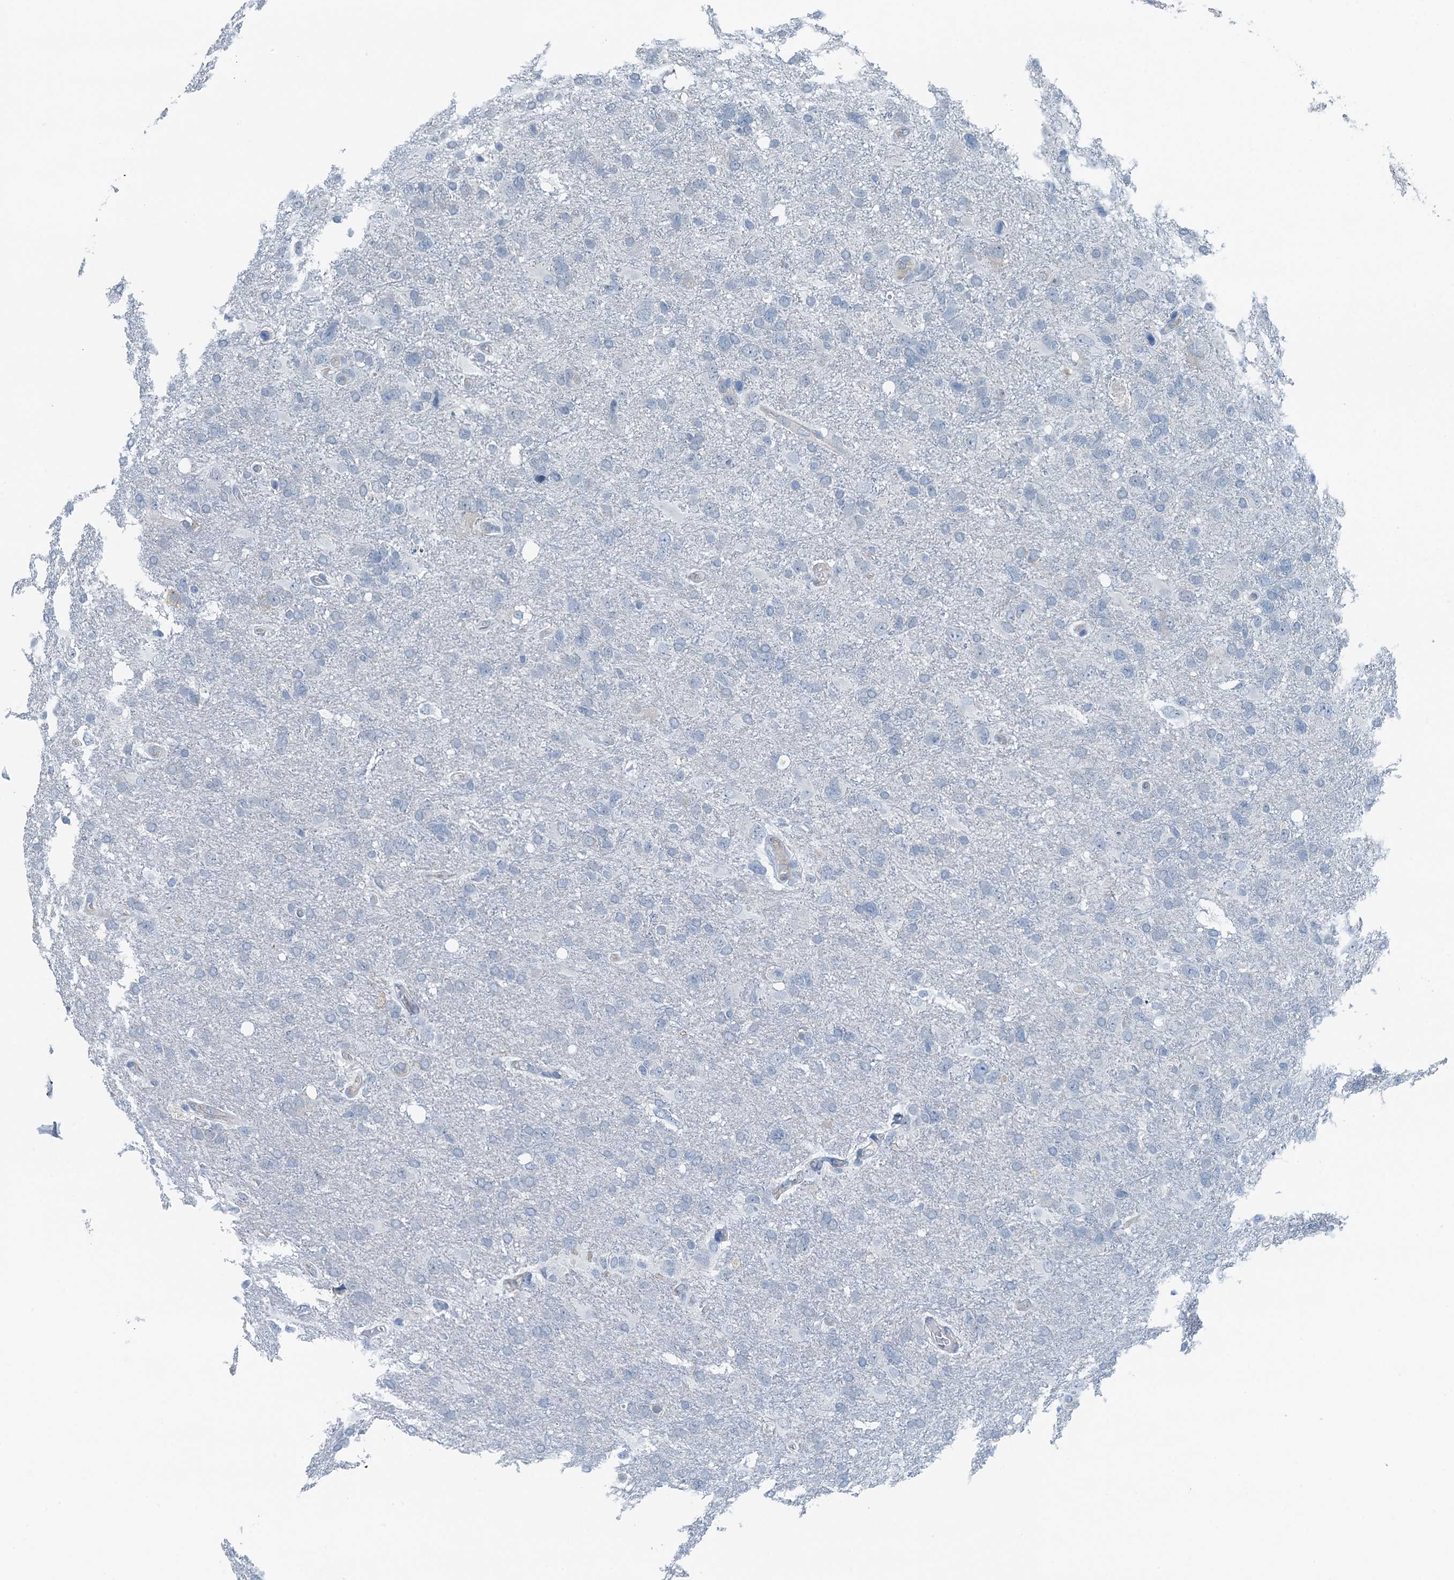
{"staining": {"intensity": "negative", "quantity": "none", "location": "none"}, "tissue": "glioma", "cell_type": "Tumor cells", "image_type": "cancer", "snomed": [{"axis": "morphology", "description": "Glioma, malignant, High grade"}, {"axis": "topography", "description": "Brain"}], "caption": "Tumor cells show no significant protein expression in malignant glioma (high-grade).", "gene": "GFOD2", "patient": {"sex": "male", "age": 61}}